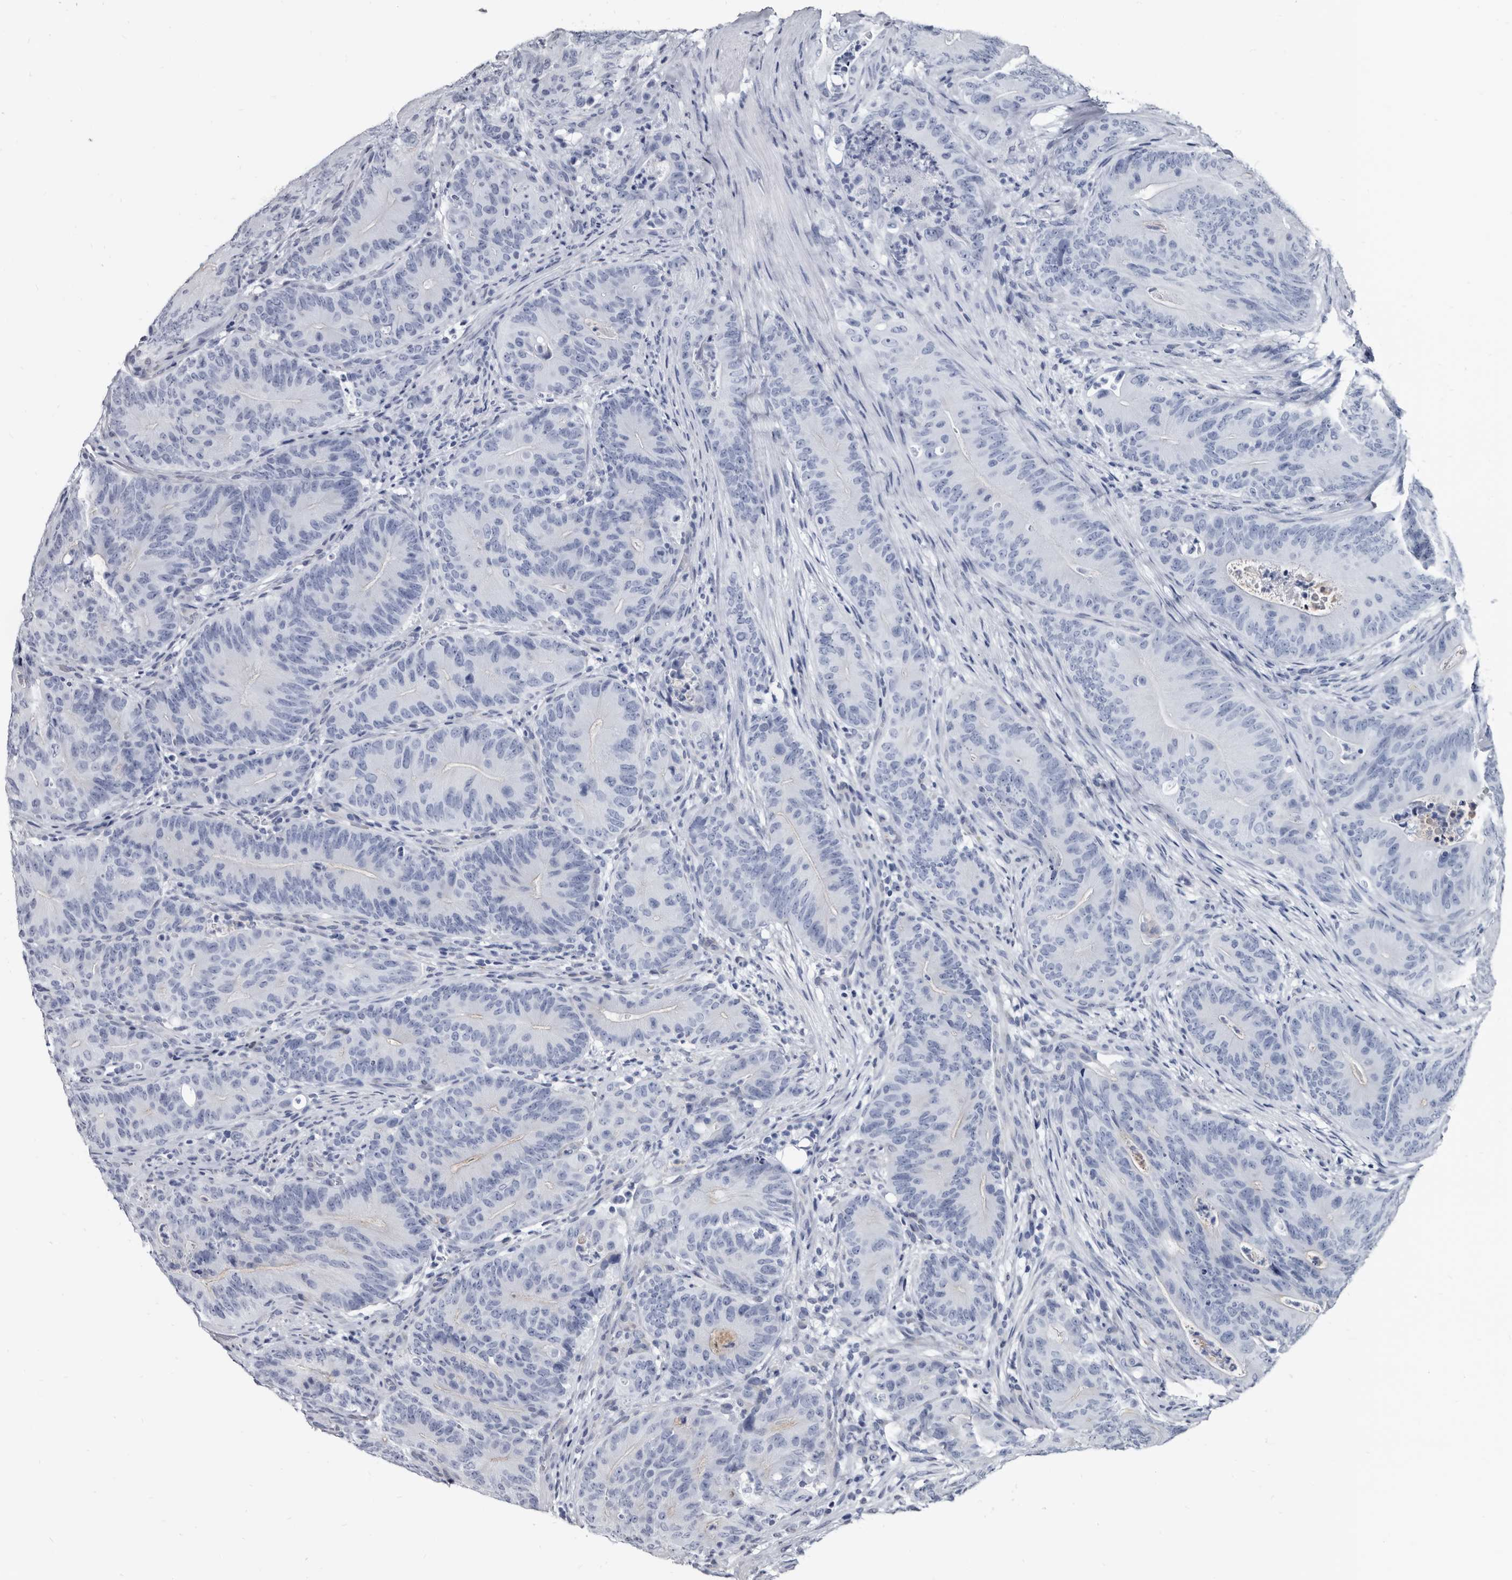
{"staining": {"intensity": "negative", "quantity": "none", "location": "none"}, "tissue": "colorectal cancer", "cell_type": "Tumor cells", "image_type": "cancer", "snomed": [{"axis": "morphology", "description": "Normal tissue, NOS"}, {"axis": "topography", "description": "Colon"}], "caption": "Immunohistochemical staining of colorectal cancer reveals no significant expression in tumor cells. (Stains: DAB immunohistochemistry with hematoxylin counter stain, Microscopy: brightfield microscopy at high magnification).", "gene": "PRSS8", "patient": {"sex": "female", "age": 82}}